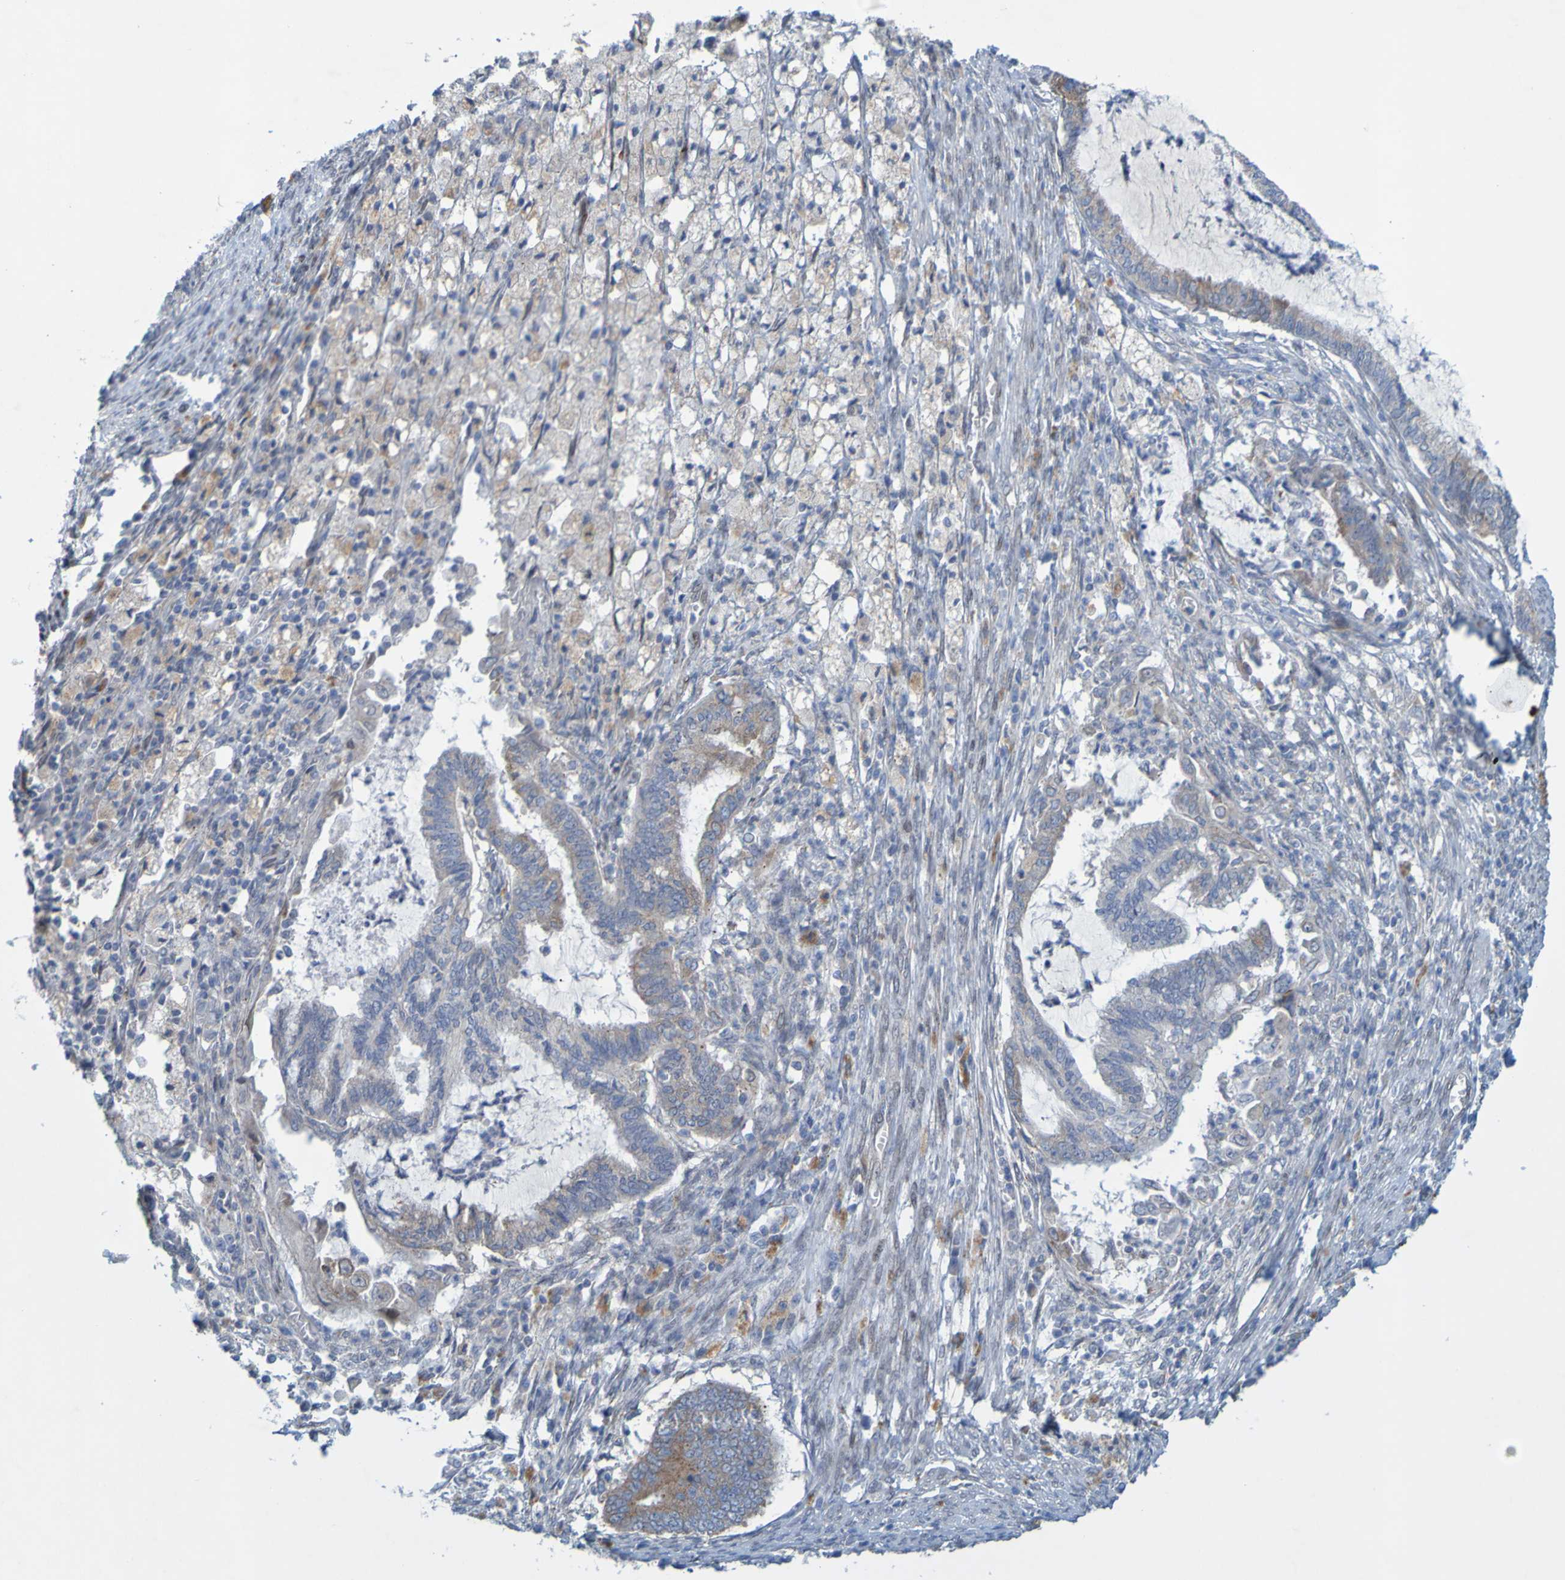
{"staining": {"intensity": "weak", "quantity": ">75%", "location": "cytoplasmic/membranous"}, "tissue": "cervical cancer", "cell_type": "Tumor cells", "image_type": "cancer", "snomed": [{"axis": "morphology", "description": "Normal tissue, NOS"}, {"axis": "morphology", "description": "Adenocarcinoma, NOS"}, {"axis": "topography", "description": "Cervix"}, {"axis": "topography", "description": "Endometrium"}], "caption": "Tumor cells show low levels of weak cytoplasmic/membranous positivity in approximately >75% of cells in human adenocarcinoma (cervical). (IHC, brightfield microscopy, high magnification).", "gene": "MAG", "patient": {"sex": "female", "age": 86}}